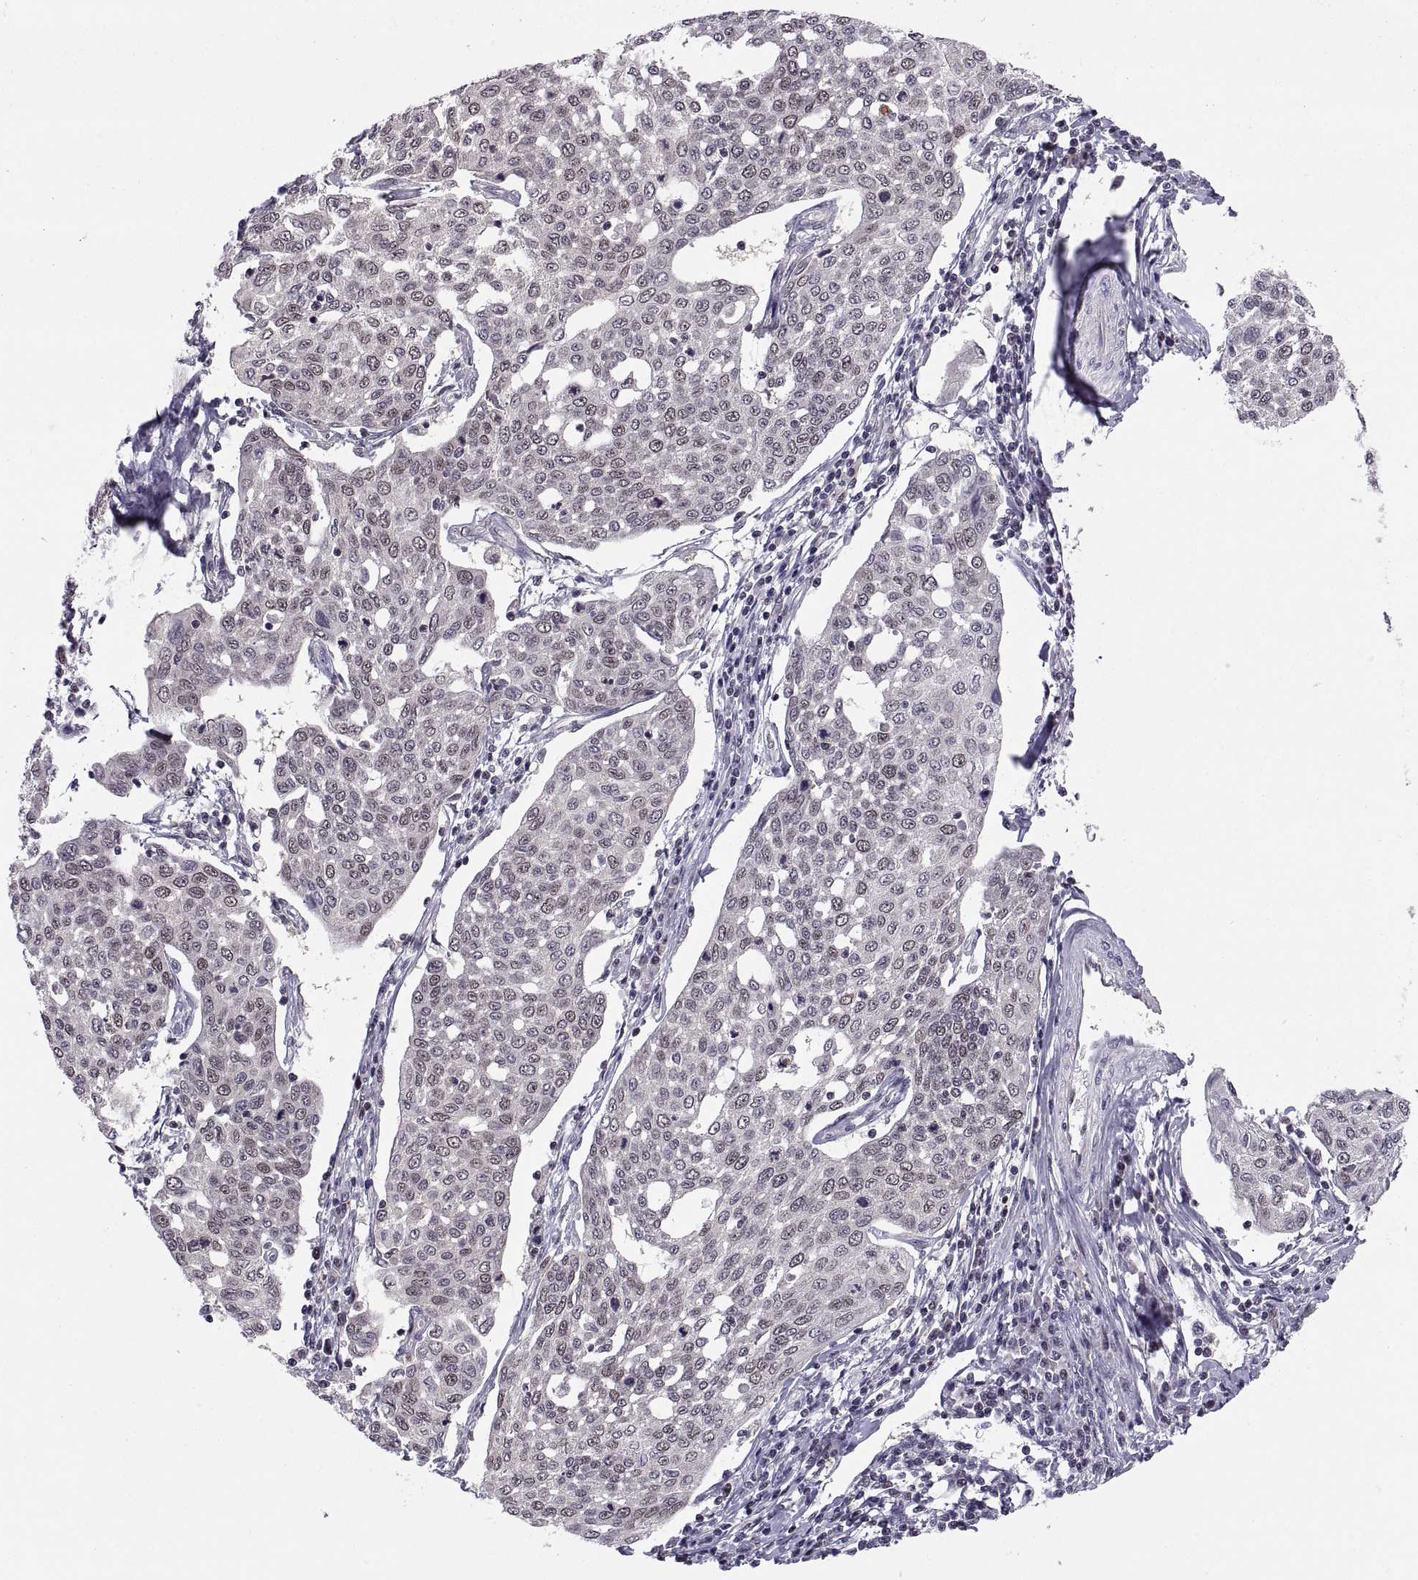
{"staining": {"intensity": "negative", "quantity": "none", "location": "none"}, "tissue": "cervical cancer", "cell_type": "Tumor cells", "image_type": "cancer", "snomed": [{"axis": "morphology", "description": "Squamous cell carcinoma, NOS"}, {"axis": "topography", "description": "Cervix"}], "caption": "IHC photomicrograph of human cervical cancer (squamous cell carcinoma) stained for a protein (brown), which reveals no staining in tumor cells.", "gene": "CHFR", "patient": {"sex": "female", "age": 34}}